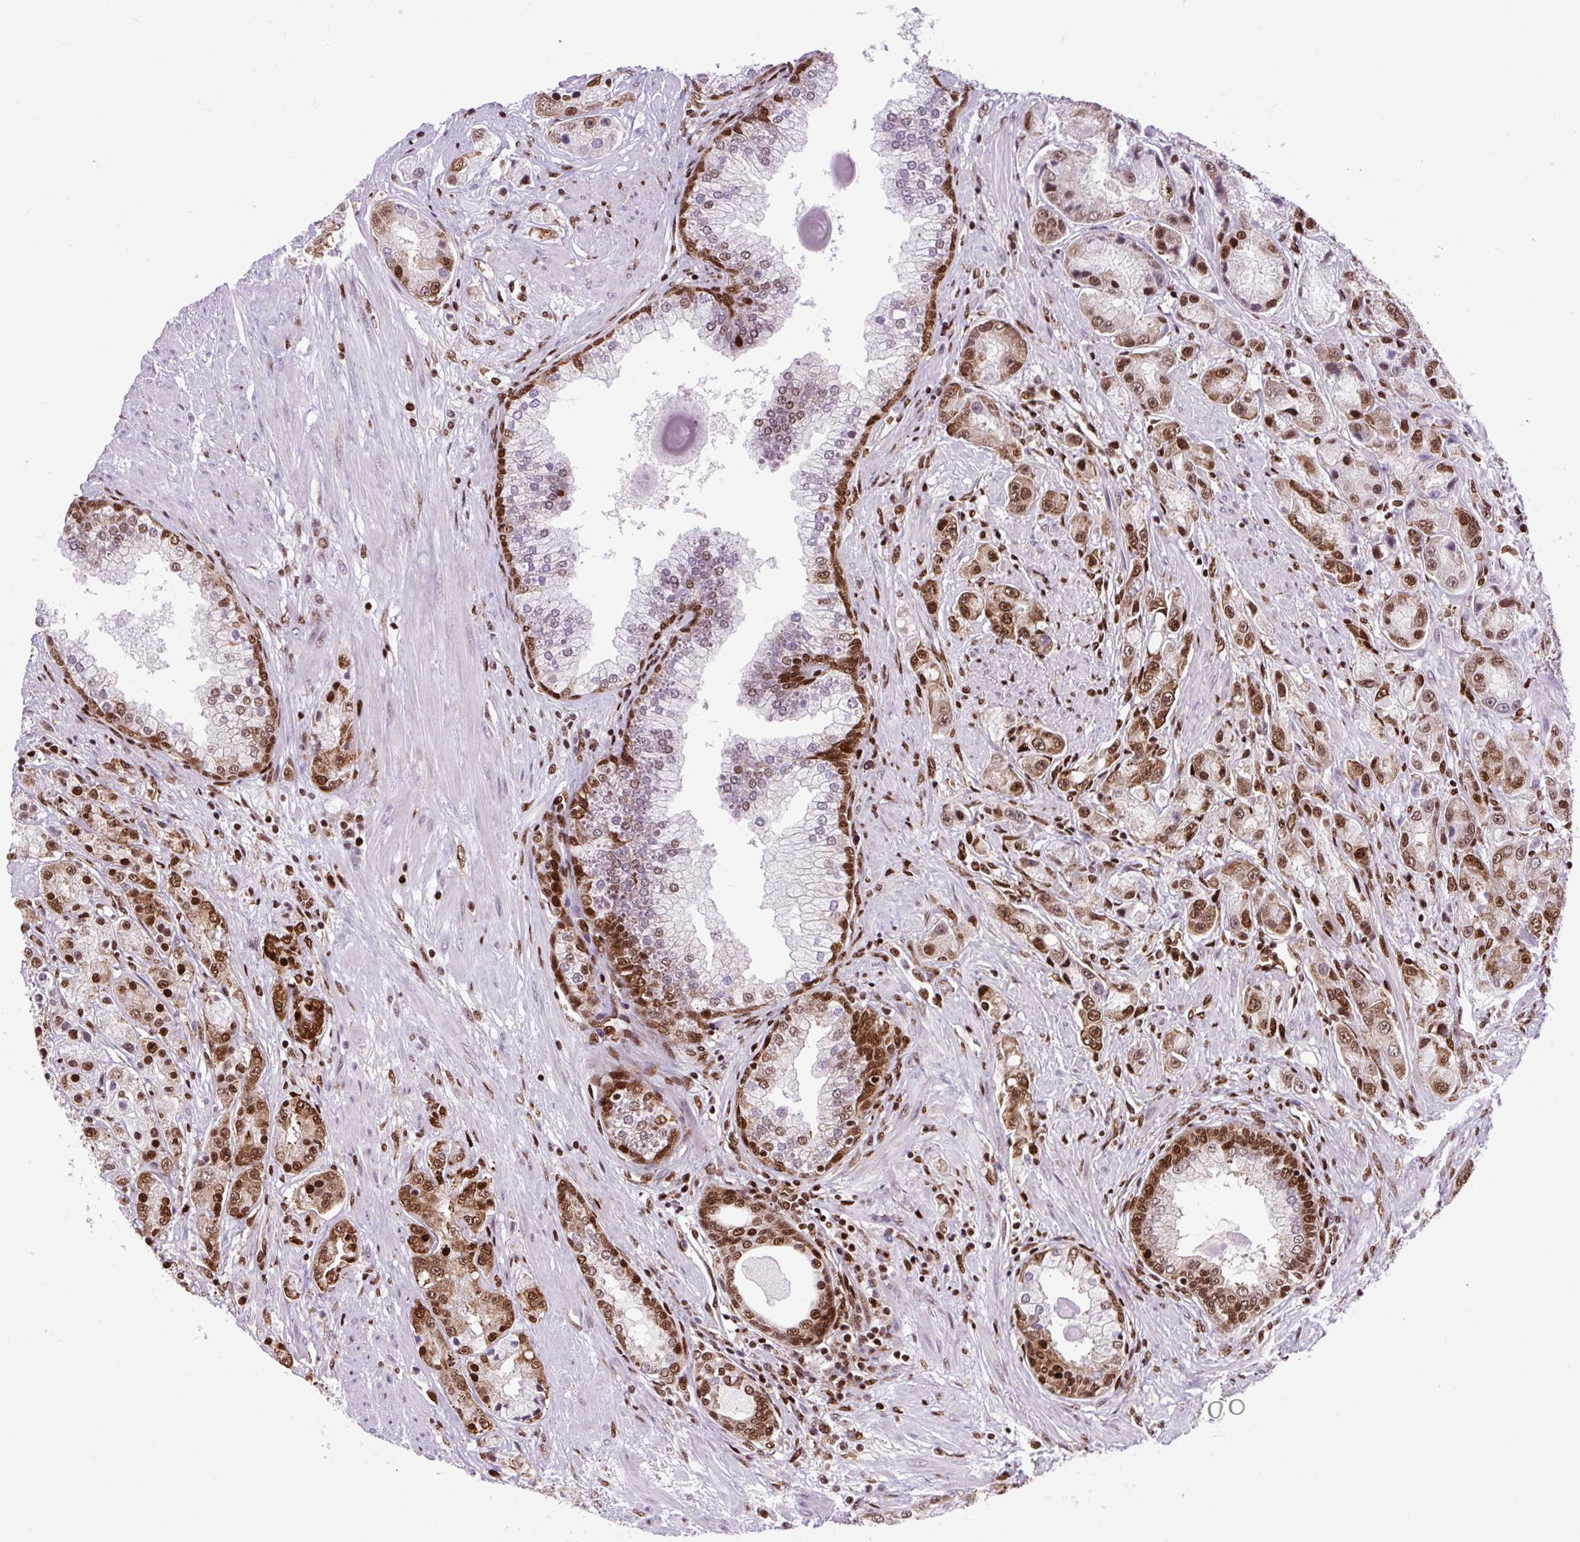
{"staining": {"intensity": "moderate", "quantity": ">75%", "location": "cytoplasmic/membranous,nuclear"}, "tissue": "prostate cancer", "cell_type": "Tumor cells", "image_type": "cancer", "snomed": [{"axis": "morphology", "description": "Adenocarcinoma, High grade"}, {"axis": "topography", "description": "Prostate"}], "caption": "Protein analysis of prostate cancer tissue shows moderate cytoplasmic/membranous and nuclear expression in about >75% of tumor cells.", "gene": "FUS", "patient": {"sex": "male", "age": 67}}